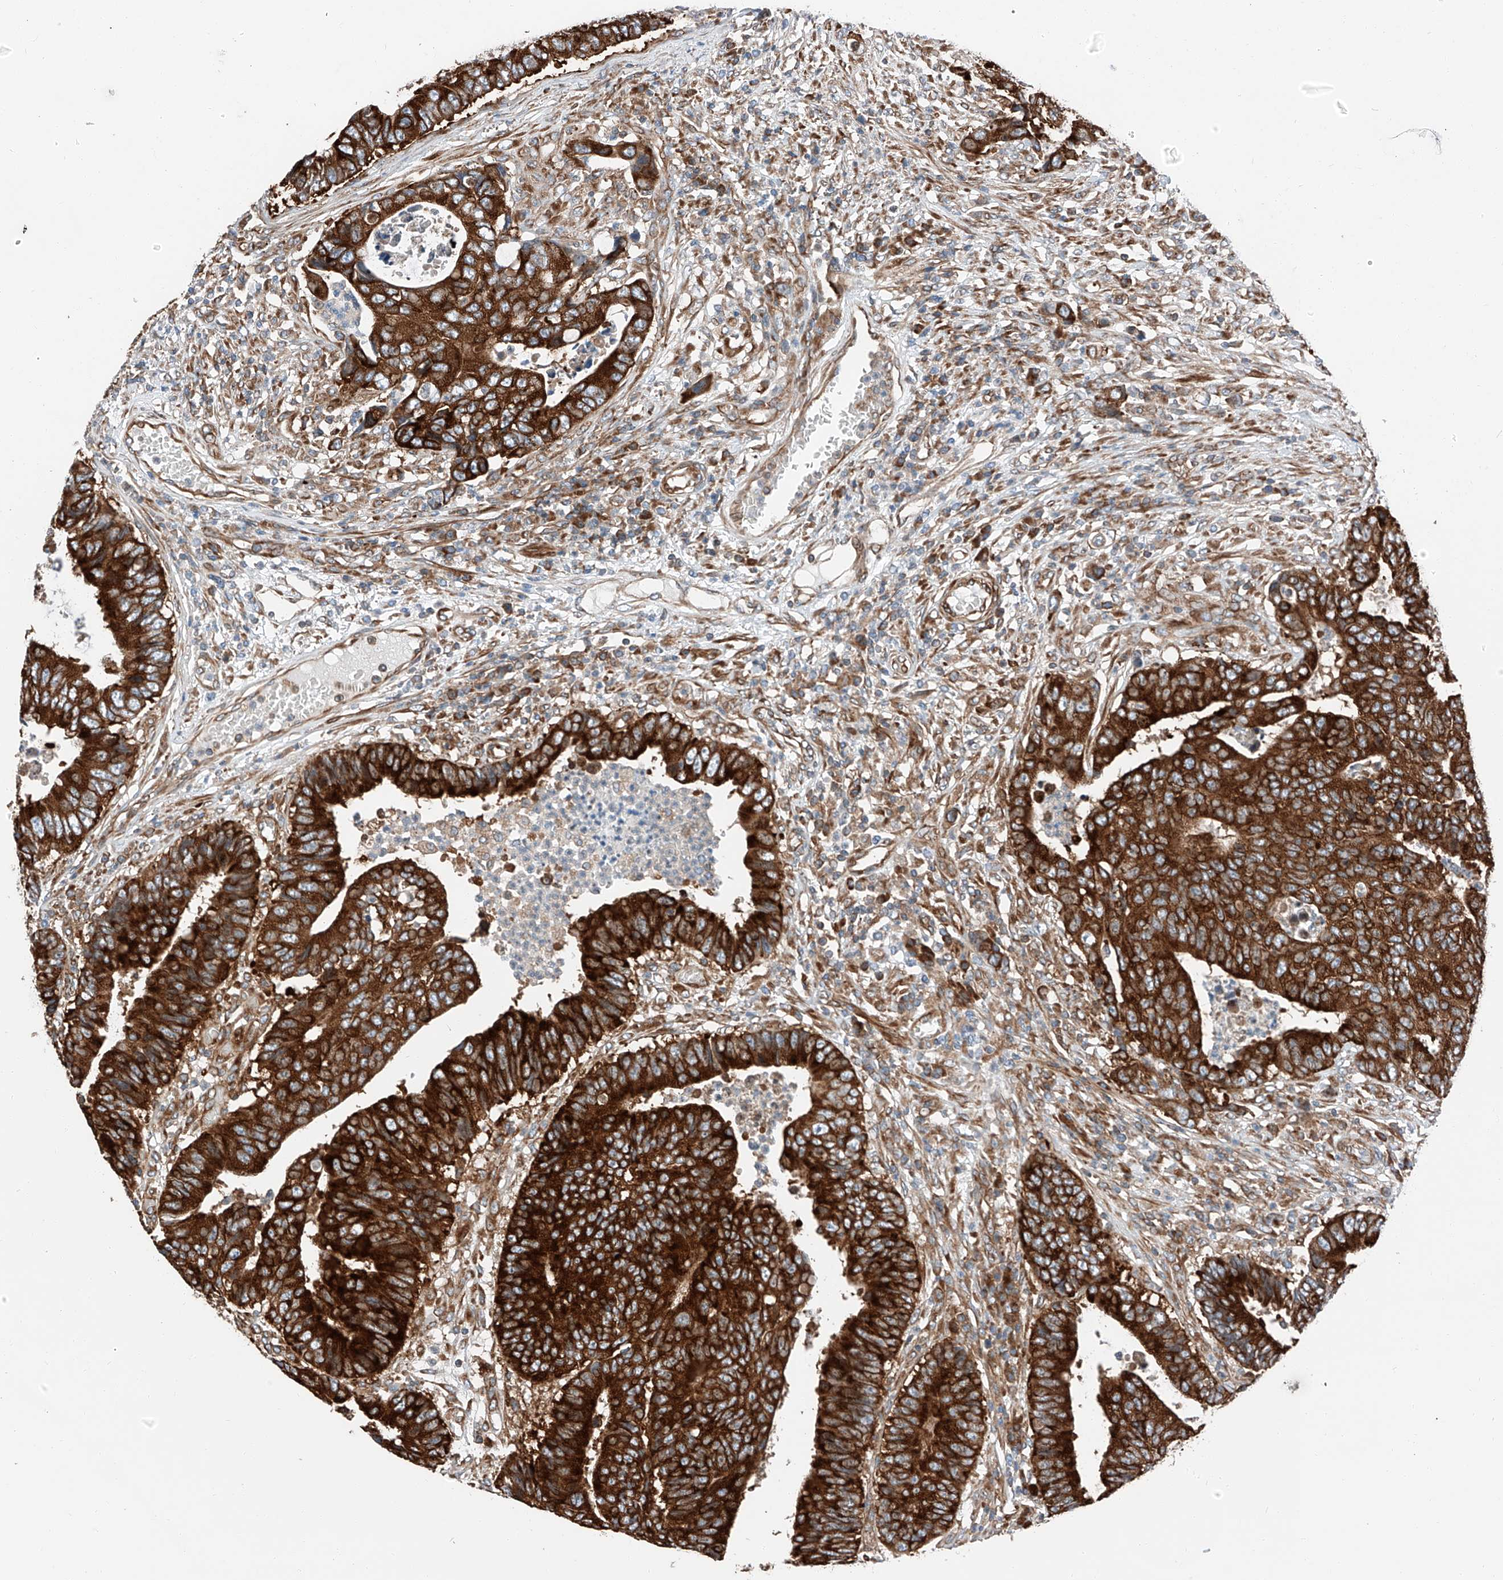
{"staining": {"intensity": "strong", "quantity": ">75%", "location": "cytoplasmic/membranous"}, "tissue": "colorectal cancer", "cell_type": "Tumor cells", "image_type": "cancer", "snomed": [{"axis": "morphology", "description": "Adenocarcinoma, NOS"}, {"axis": "topography", "description": "Rectum"}], "caption": "Immunohistochemical staining of human colorectal adenocarcinoma exhibits high levels of strong cytoplasmic/membranous positivity in about >75% of tumor cells.", "gene": "ZC3H15", "patient": {"sex": "male", "age": 84}}